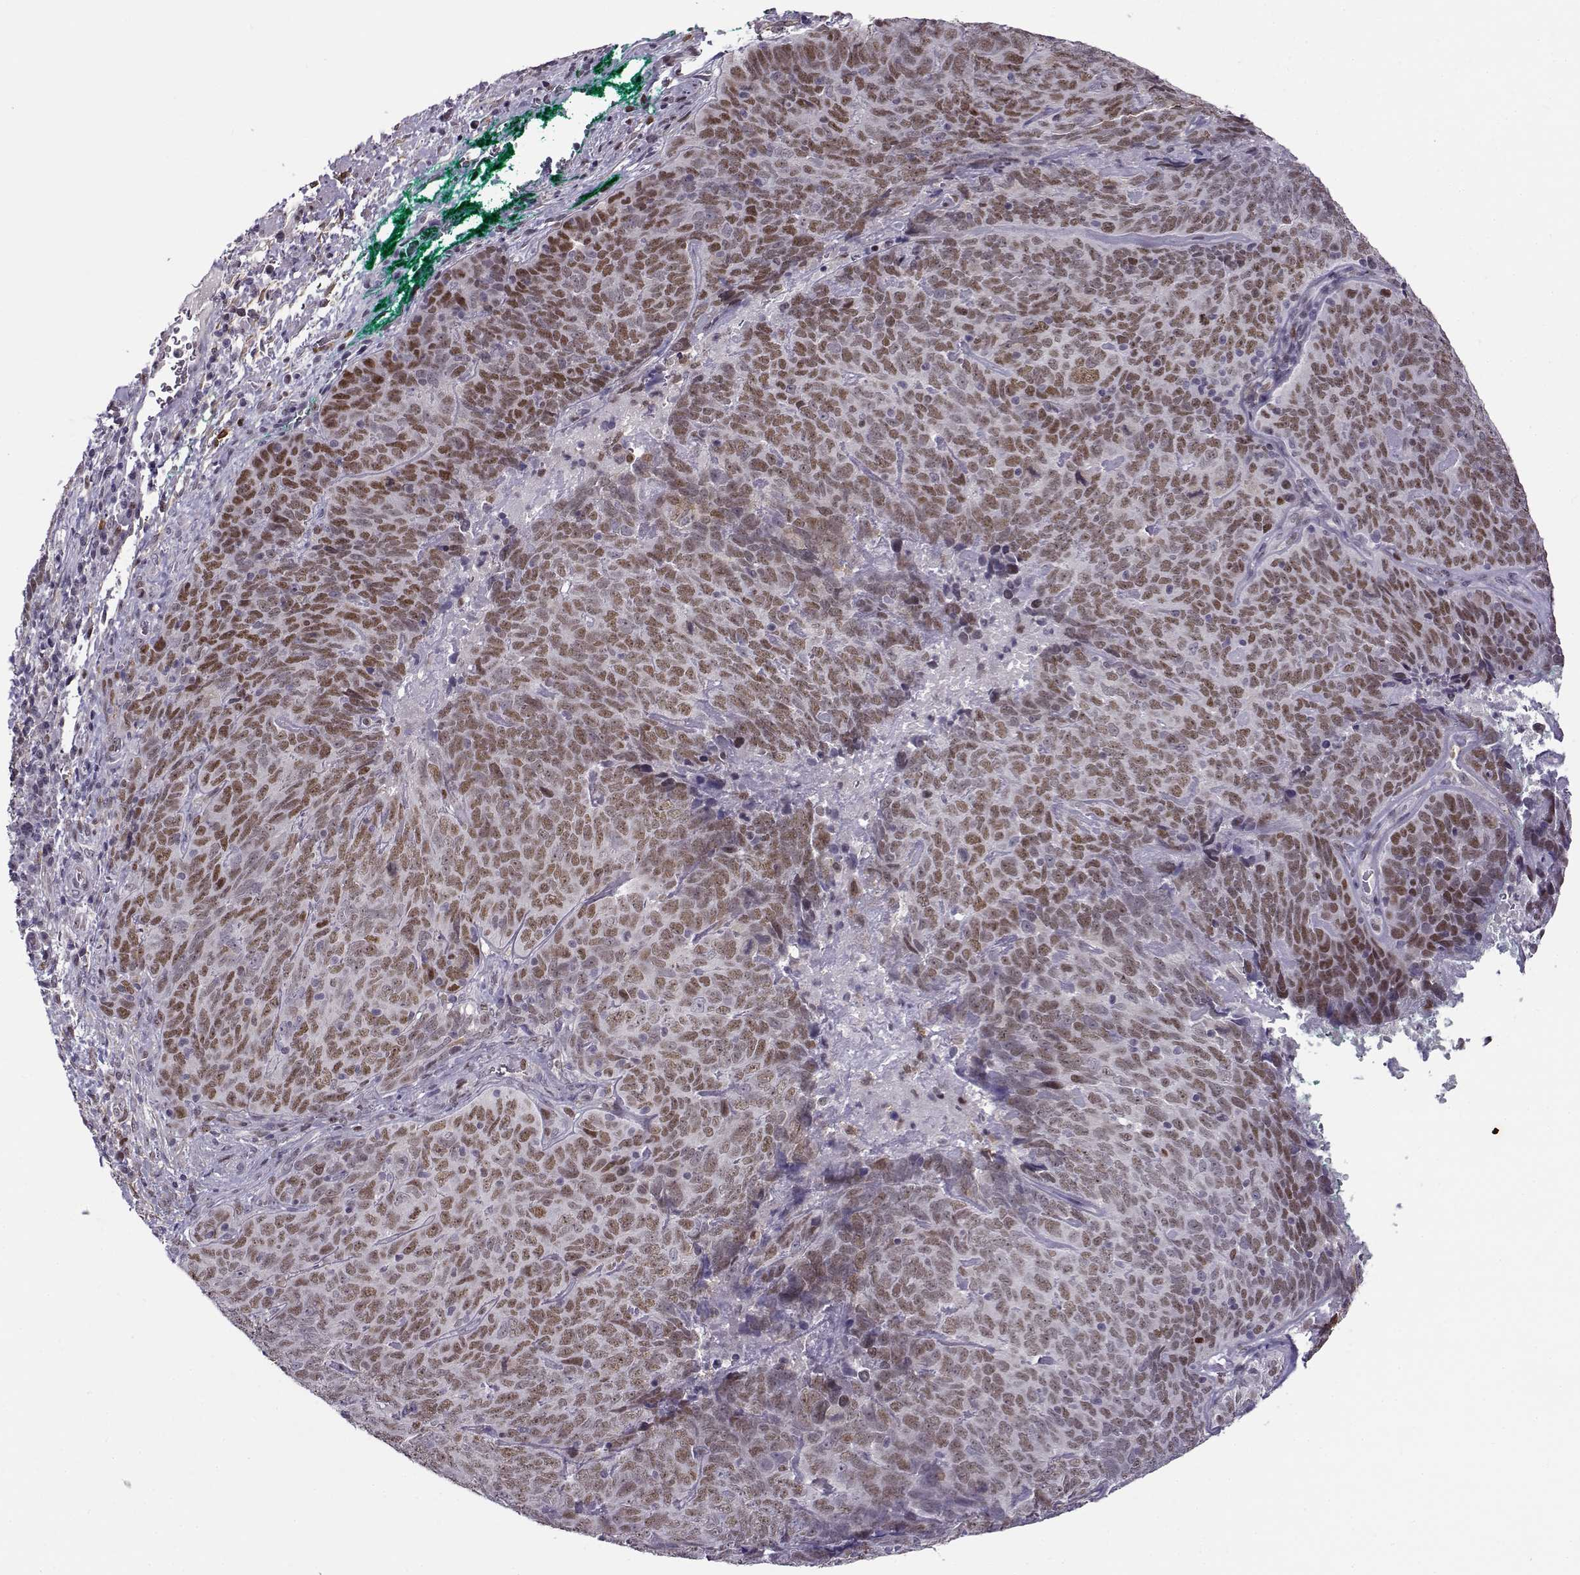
{"staining": {"intensity": "moderate", "quantity": "25%-75%", "location": "nuclear"}, "tissue": "skin cancer", "cell_type": "Tumor cells", "image_type": "cancer", "snomed": [{"axis": "morphology", "description": "Squamous cell carcinoma, NOS"}, {"axis": "topography", "description": "Skin"}, {"axis": "topography", "description": "Anal"}], "caption": "A brown stain shows moderate nuclear expression of a protein in squamous cell carcinoma (skin) tumor cells. The protein of interest is shown in brown color, while the nuclei are stained blue.", "gene": "BACH1", "patient": {"sex": "female", "age": 51}}